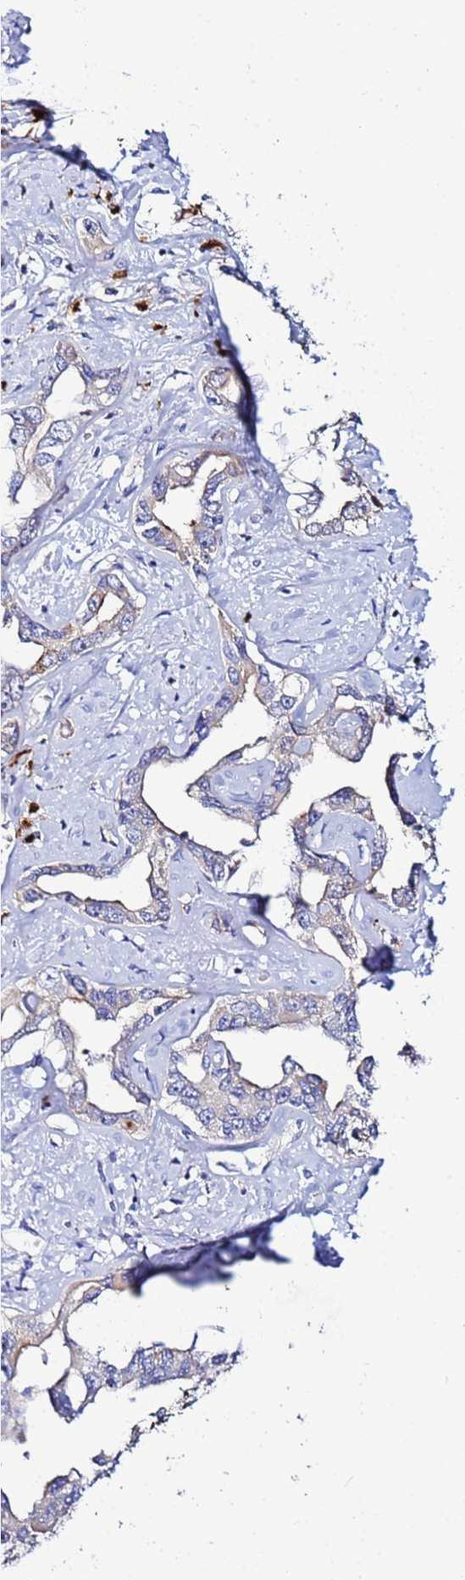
{"staining": {"intensity": "weak", "quantity": "<25%", "location": "cytoplasmic/membranous"}, "tissue": "liver cancer", "cell_type": "Tumor cells", "image_type": "cancer", "snomed": [{"axis": "morphology", "description": "Cholangiocarcinoma"}, {"axis": "topography", "description": "Liver"}], "caption": "Image shows no significant protein positivity in tumor cells of liver cancer.", "gene": "TUBAL3", "patient": {"sex": "male", "age": 59}}